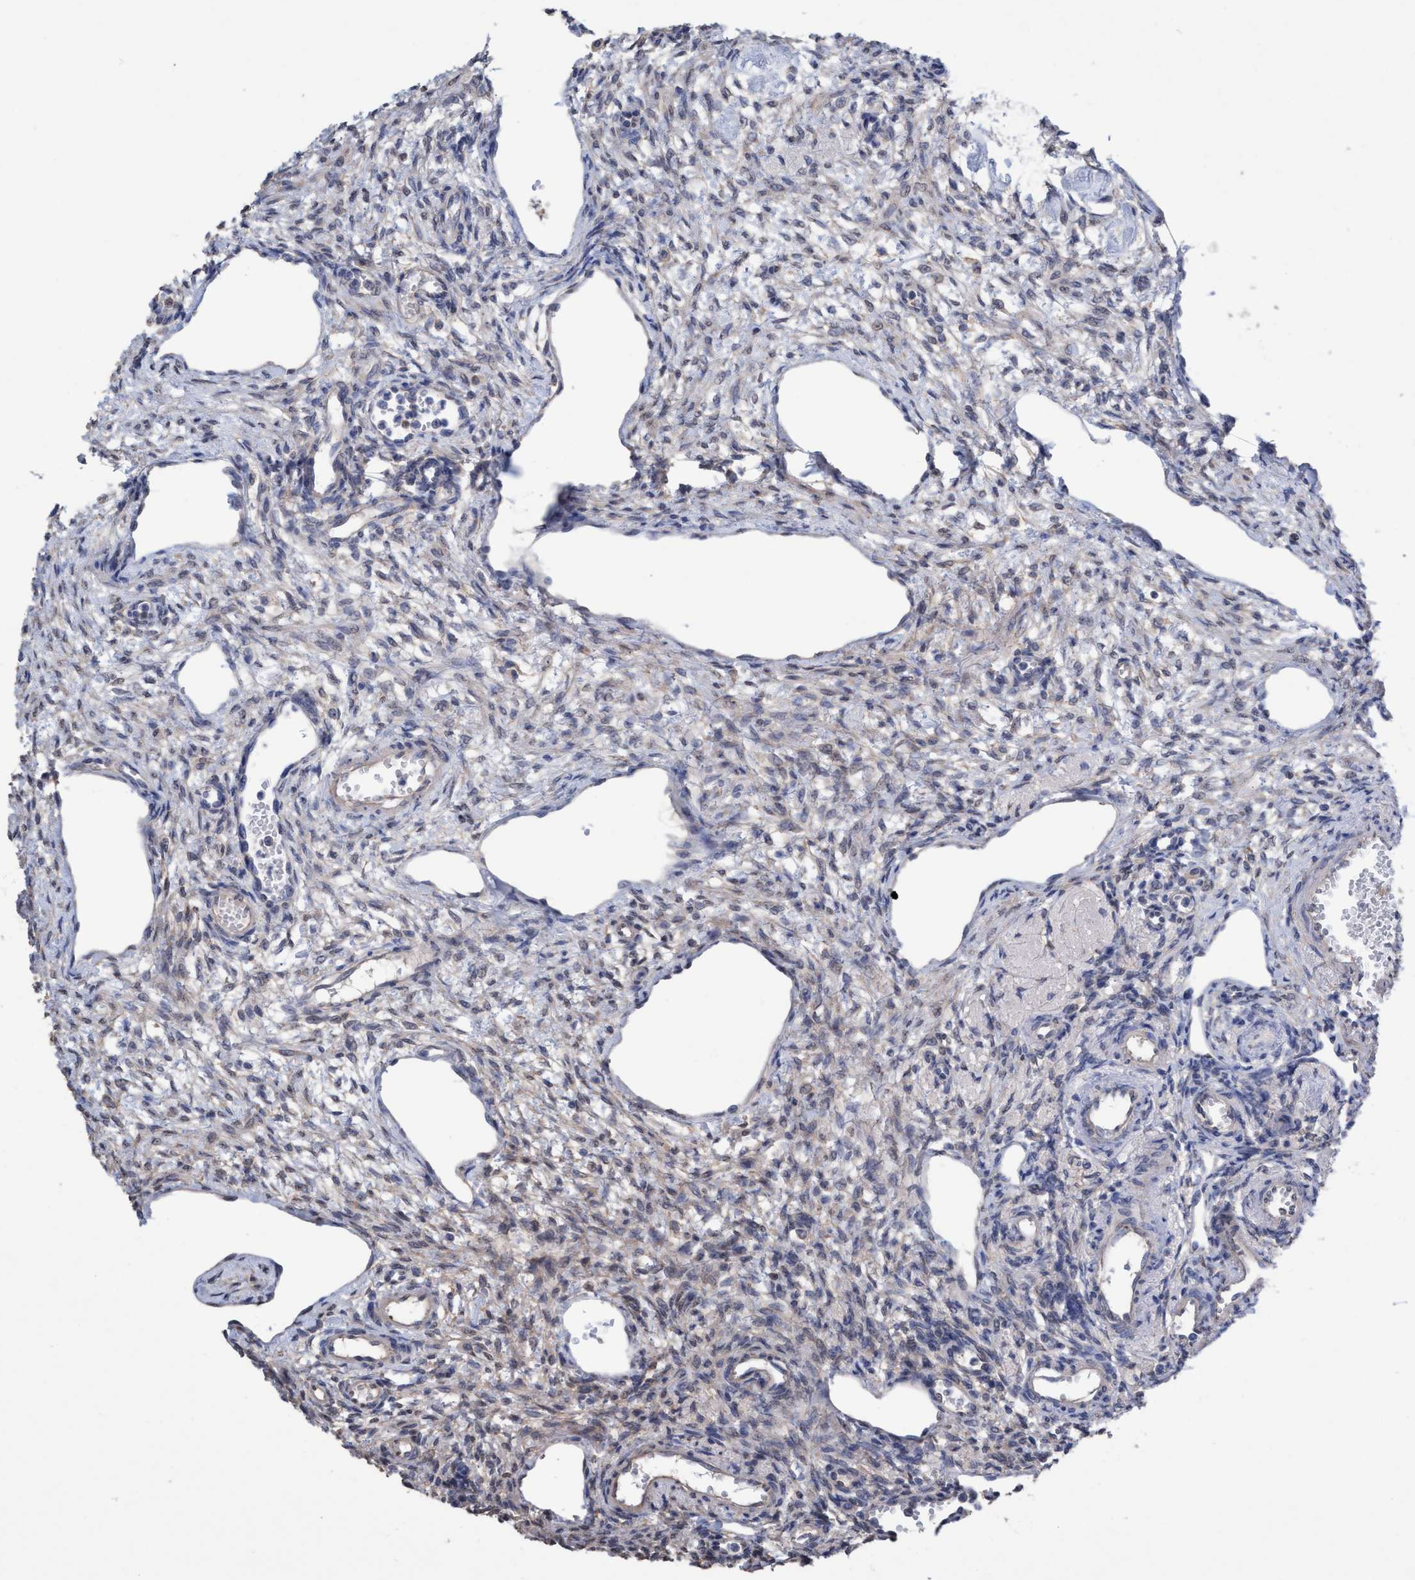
{"staining": {"intensity": "moderate", "quantity": ">75%", "location": "cytoplasmic/membranous"}, "tissue": "ovary", "cell_type": "Follicle cells", "image_type": "normal", "snomed": [{"axis": "morphology", "description": "Normal tissue, NOS"}, {"axis": "topography", "description": "Ovary"}], "caption": "Ovary stained for a protein shows moderate cytoplasmic/membranous positivity in follicle cells. (brown staining indicates protein expression, while blue staining denotes nuclei).", "gene": "GLOD4", "patient": {"sex": "female", "age": 33}}